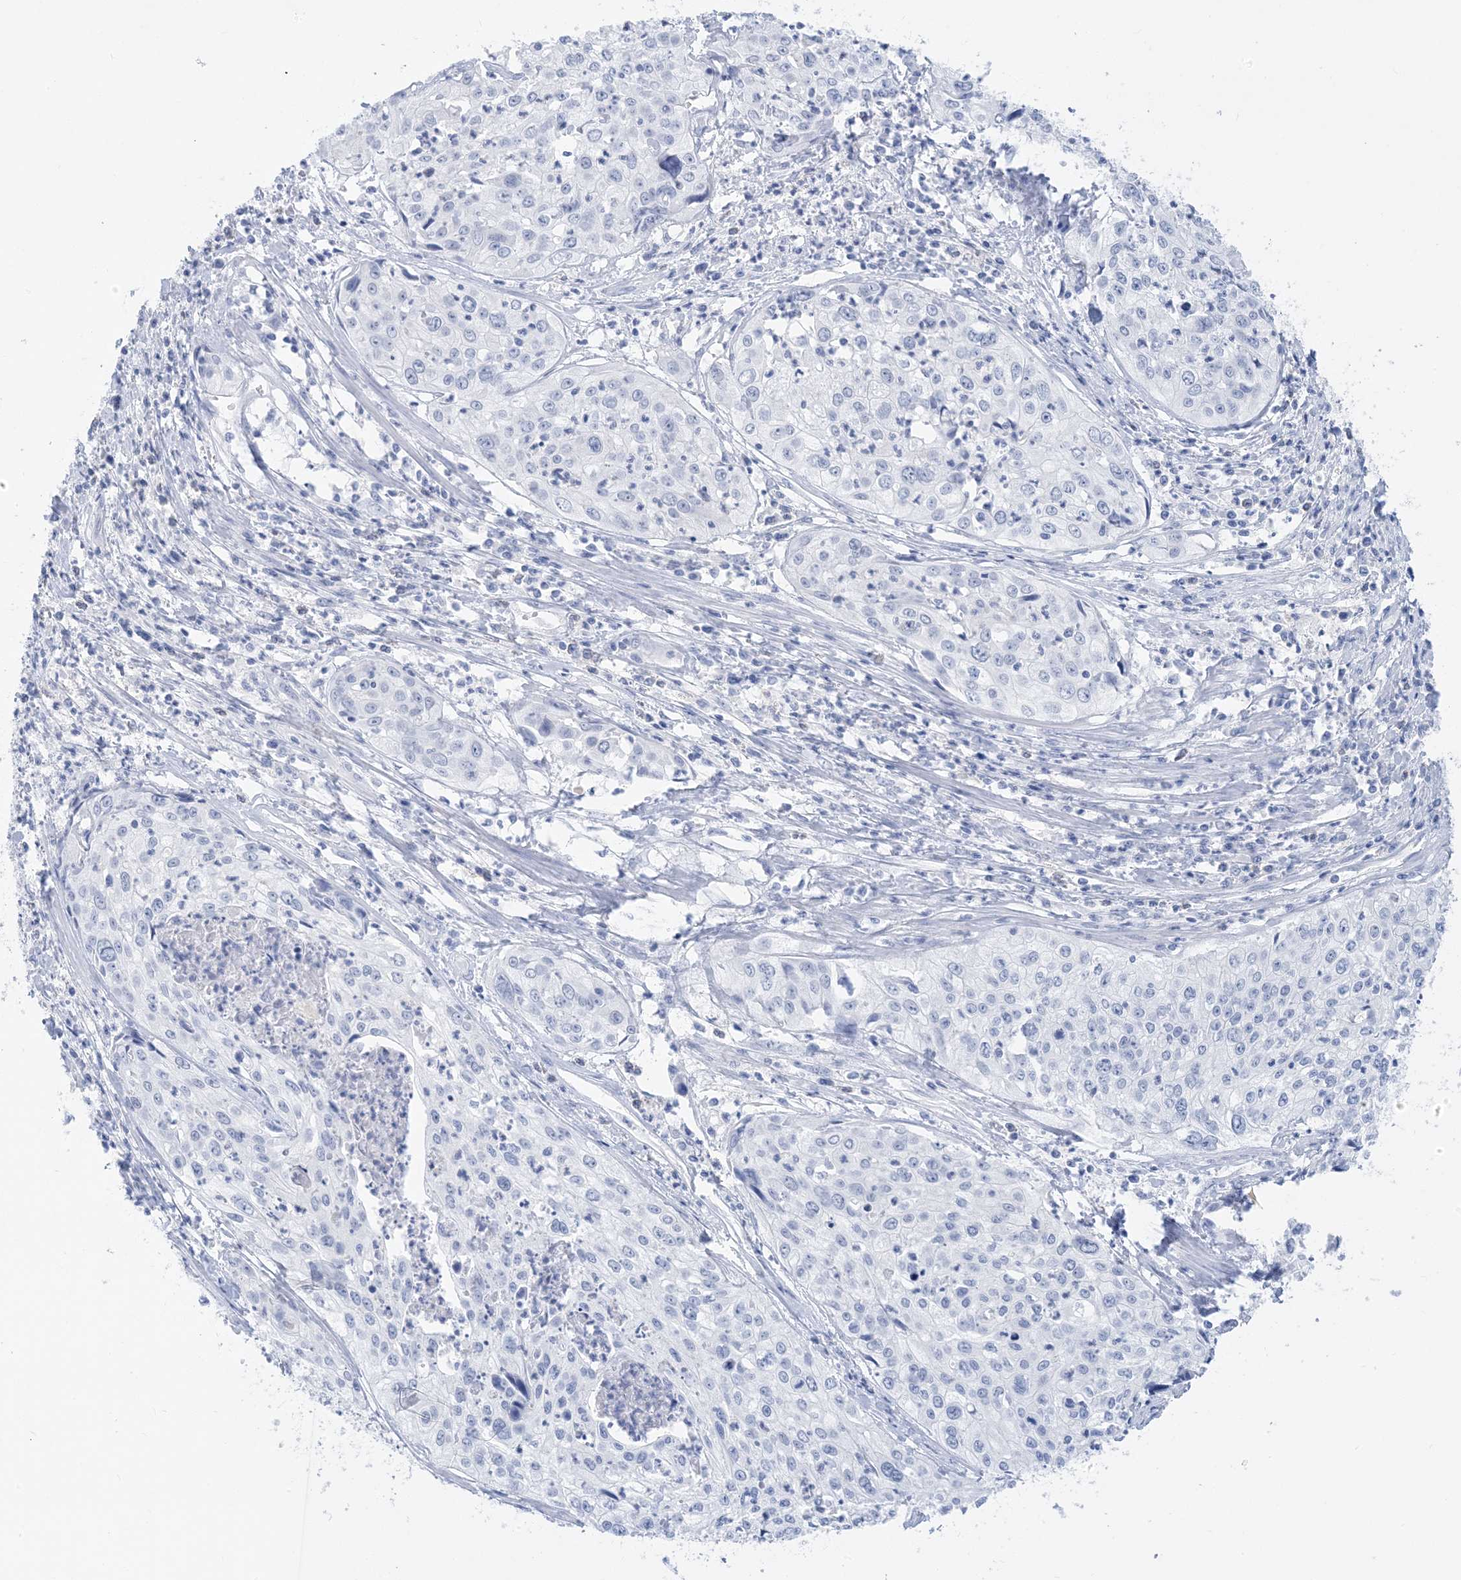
{"staining": {"intensity": "negative", "quantity": "none", "location": "none"}, "tissue": "cervical cancer", "cell_type": "Tumor cells", "image_type": "cancer", "snomed": [{"axis": "morphology", "description": "Squamous cell carcinoma, NOS"}, {"axis": "topography", "description": "Cervix"}], "caption": "This is an immunohistochemistry image of cervical cancer. There is no positivity in tumor cells.", "gene": "SH3YL1", "patient": {"sex": "female", "age": 31}}